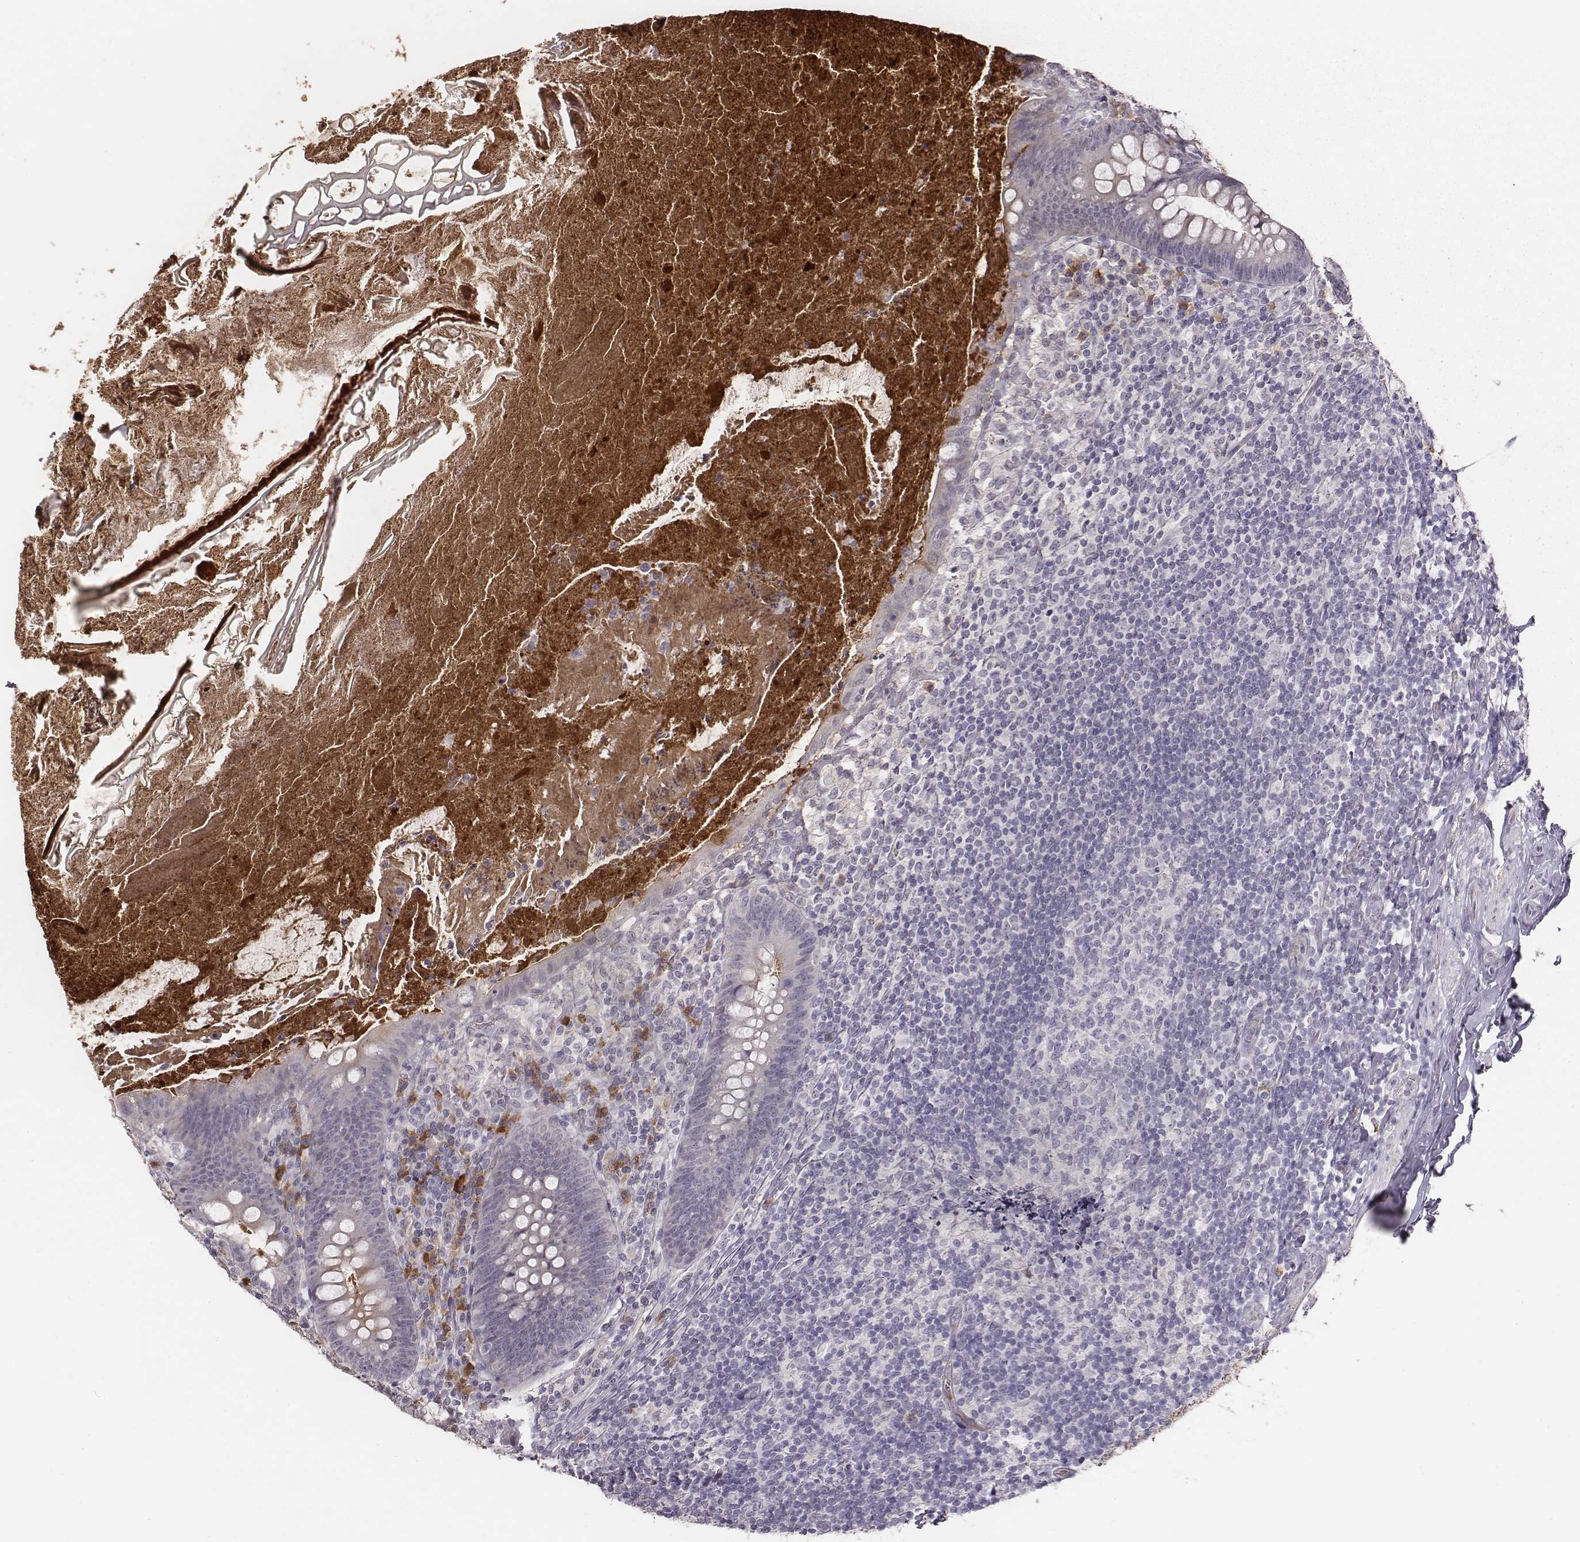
{"staining": {"intensity": "negative", "quantity": "none", "location": "none"}, "tissue": "appendix", "cell_type": "Glandular cells", "image_type": "normal", "snomed": [{"axis": "morphology", "description": "Normal tissue, NOS"}, {"axis": "topography", "description": "Appendix"}], "caption": "There is no significant staining in glandular cells of appendix. Nuclei are stained in blue.", "gene": "SLC22A6", "patient": {"sex": "male", "age": 47}}